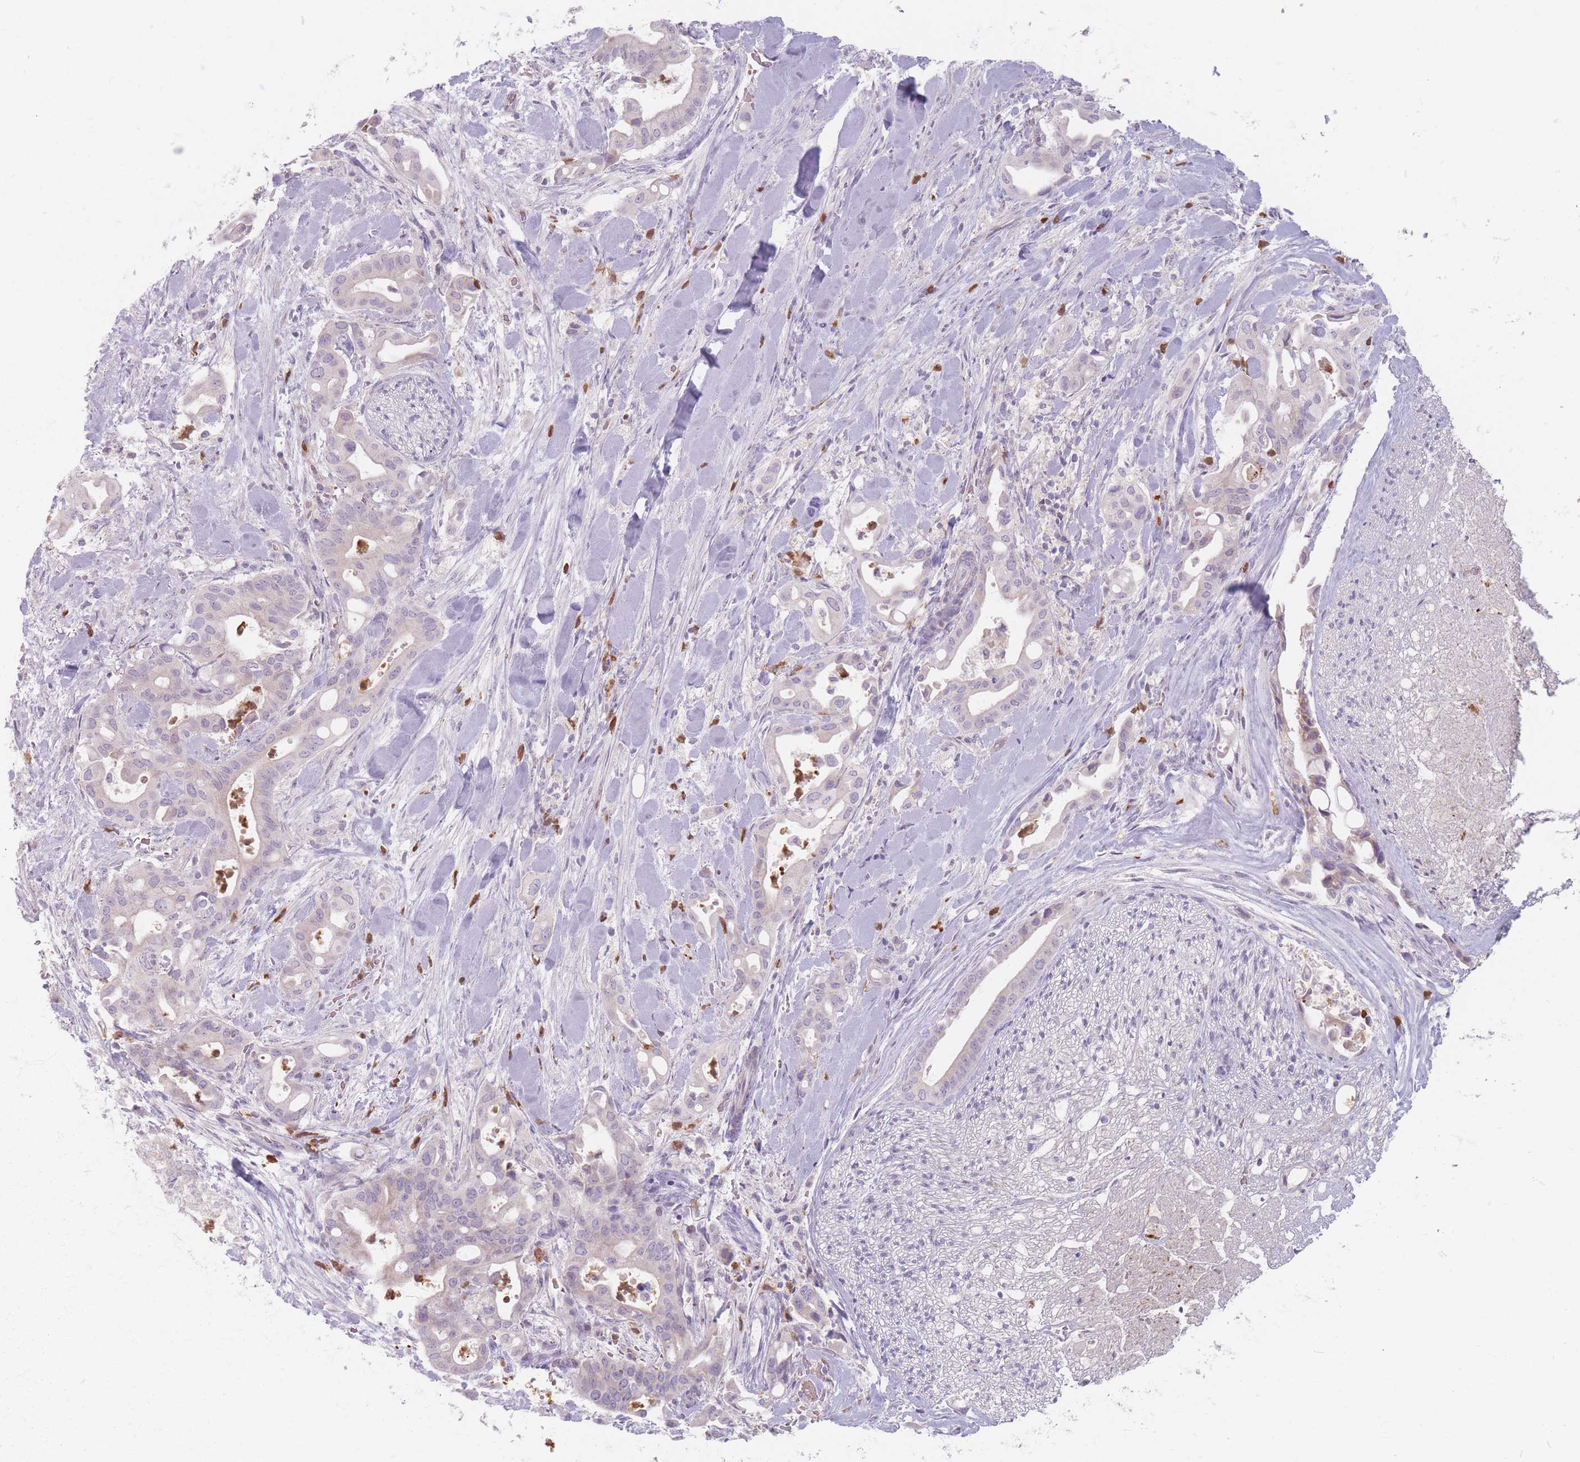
{"staining": {"intensity": "negative", "quantity": "none", "location": "none"}, "tissue": "liver cancer", "cell_type": "Tumor cells", "image_type": "cancer", "snomed": [{"axis": "morphology", "description": "Cholangiocarcinoma"}, {"axis": "topography", "description": "Liver"}], "caption": "Liver cancer (cholangiocarcinoma) was stained to show a protein in brown. There is no significant staining in tumor cells.", "gene": "CHCHD7", "patient": {"sex": "female", "age": 68}}